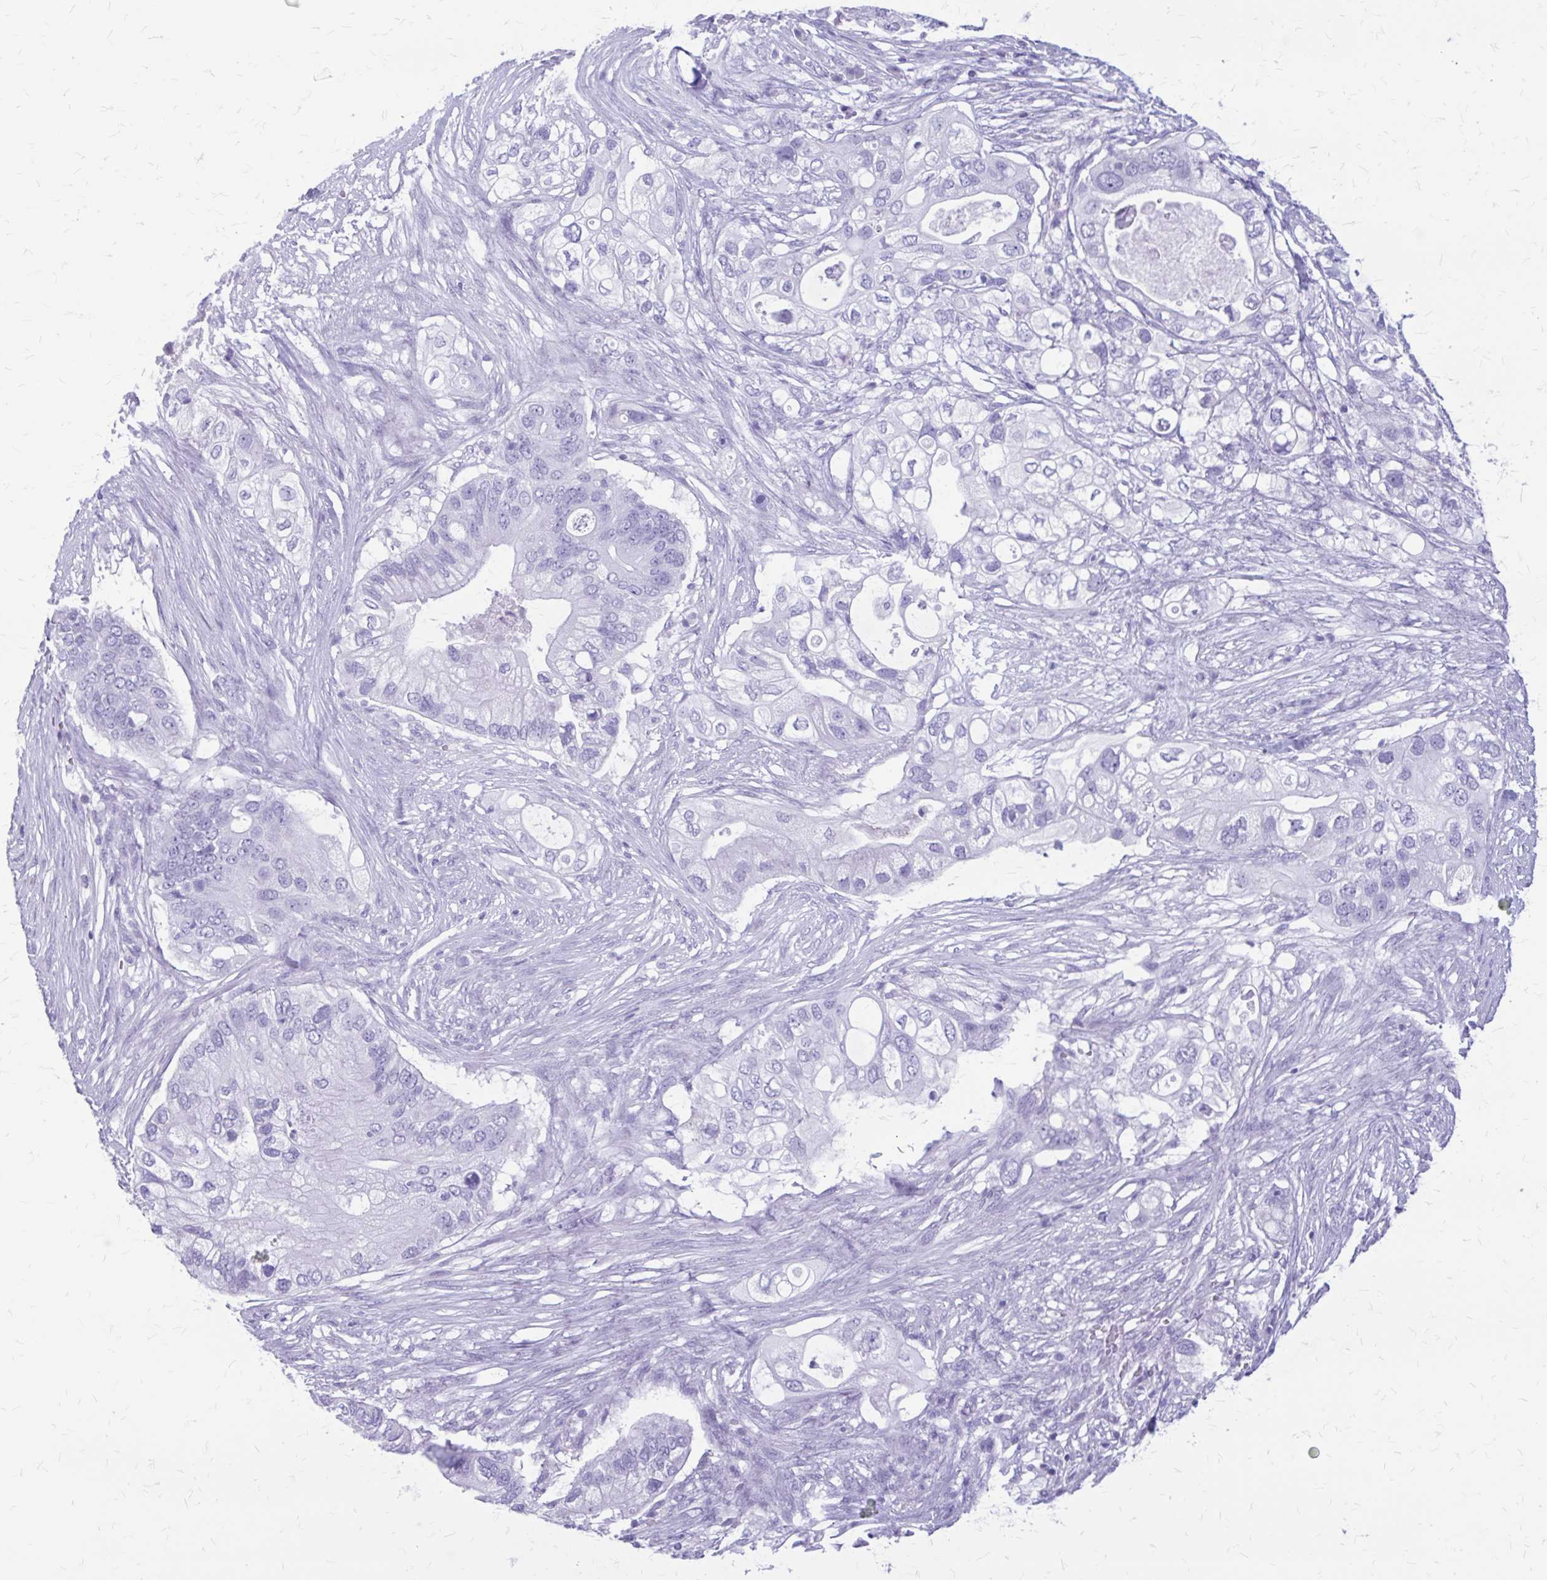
{"staining": {"intensity": "negative", "quantity": "none", "location": "none"}, "tissue": "pancreatic cancer", "cell_type": "Tumor cells", "image_type": "cancer", "snomed": [{"axis": "morphology", "description": "Adenocarcinoma, NOS"}, {"axis": "topography", "description": "Pancreas"}], "caption": "Immunohistochemical staining of pancreatic adenocarcinoma demonstrates no significant expression in tumor cells. (Immunohistochemistry (ihc), brightfield microscopy, high magnification).", "gene": "KLHDC7A", "patient": {"sex": "female", "age": 72}}